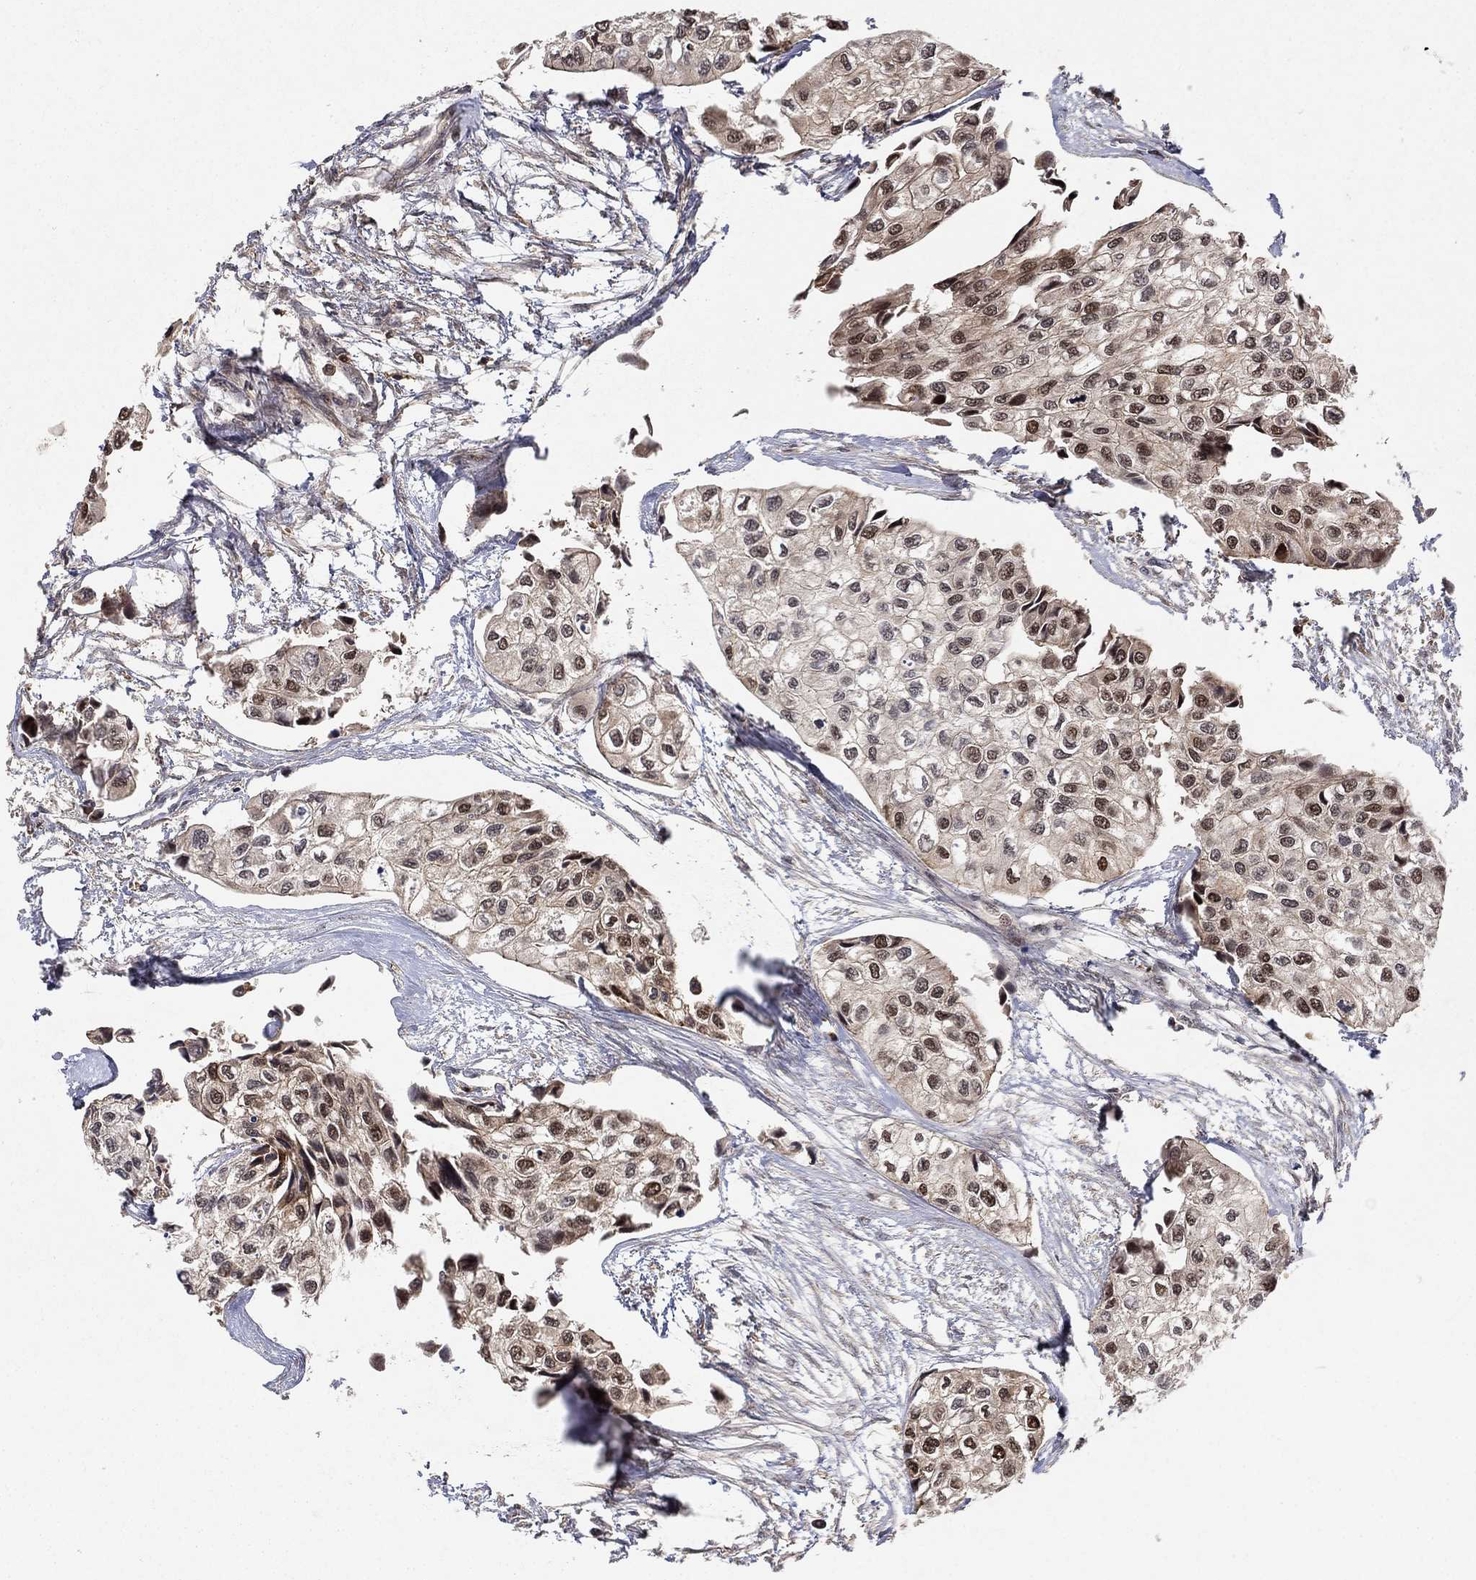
{"staining": {"intensity": "strong", "quantity": "<25%", "location": "nuclear"}, "tissue": "urothelial cancer", "cell_type": "Tumor cells", "image_type": "cancer", "snomed": [{"axis": "morphology", "description": "Urothelial carcinoma, High grade"}, {"axis": "topography", "description": "Urinary bladder"}], "caption": "Human urothelial cancer stained with a brown dye reveals strong nuclear positive expression in approximately <25% of tumor cells.", "gene": "CCDC66", "patient": {"sex": "male", "age": 73}}